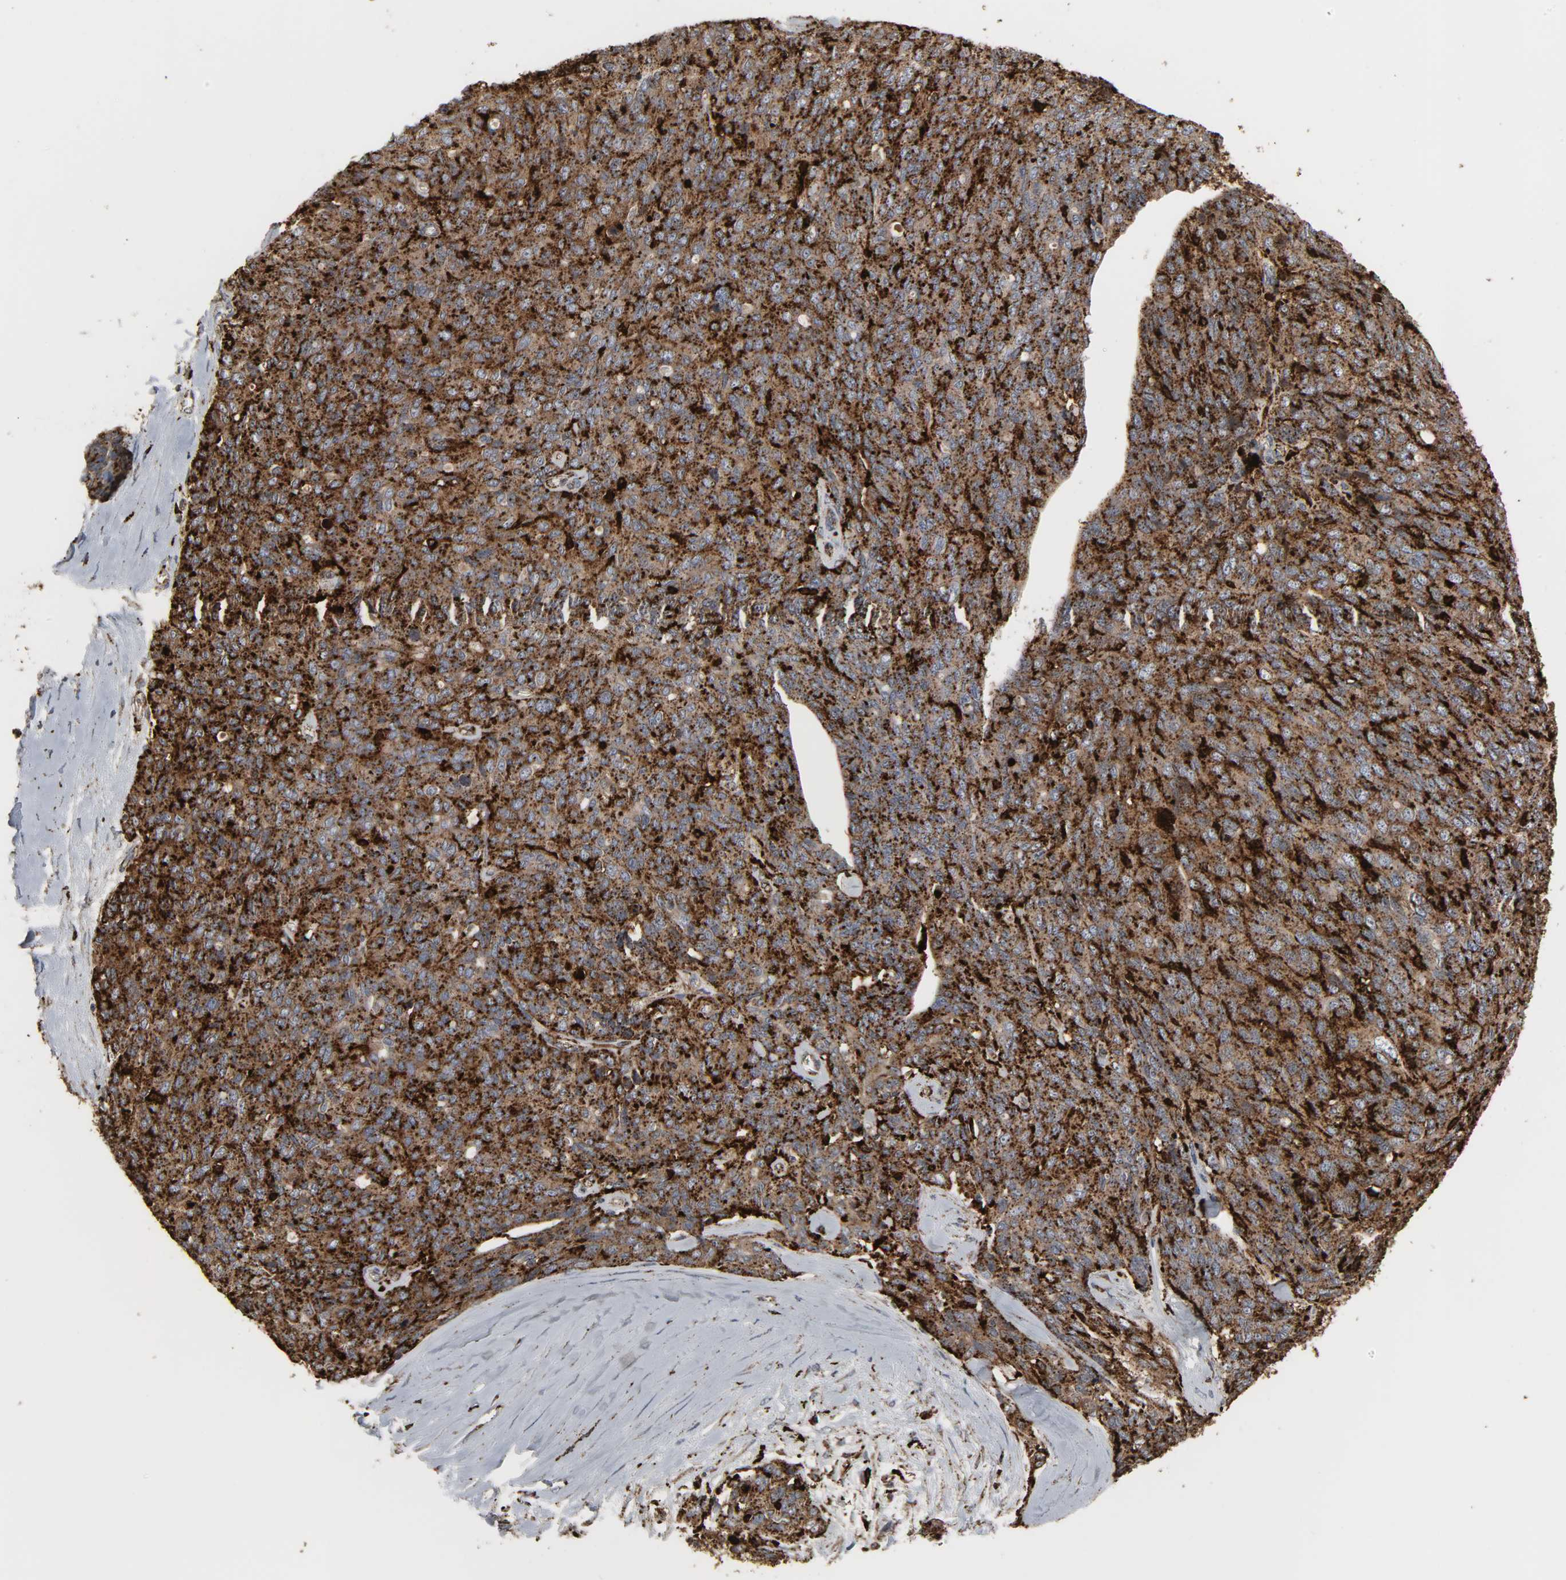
{"staining": {"intensity": "strong", "quantity": ">75%", "location": "cytoplasmic/membranous"}, "tissue": "ovarian cancer", "cell_type": "Tumor cells", "image_type": "cancer", "snomed": [{"axis": "morphology", "description": "Carcinoma, endometroid"}, {"axis": "topography", "description": "Ovary"}], "caption": "Tumor cells exhibit high levels of strong cytoplasmic/membranous expression in about >75% of cells in ovarian cancer.", "gene": "PSAP", "patient": {"sex": "female", "age": 60}}